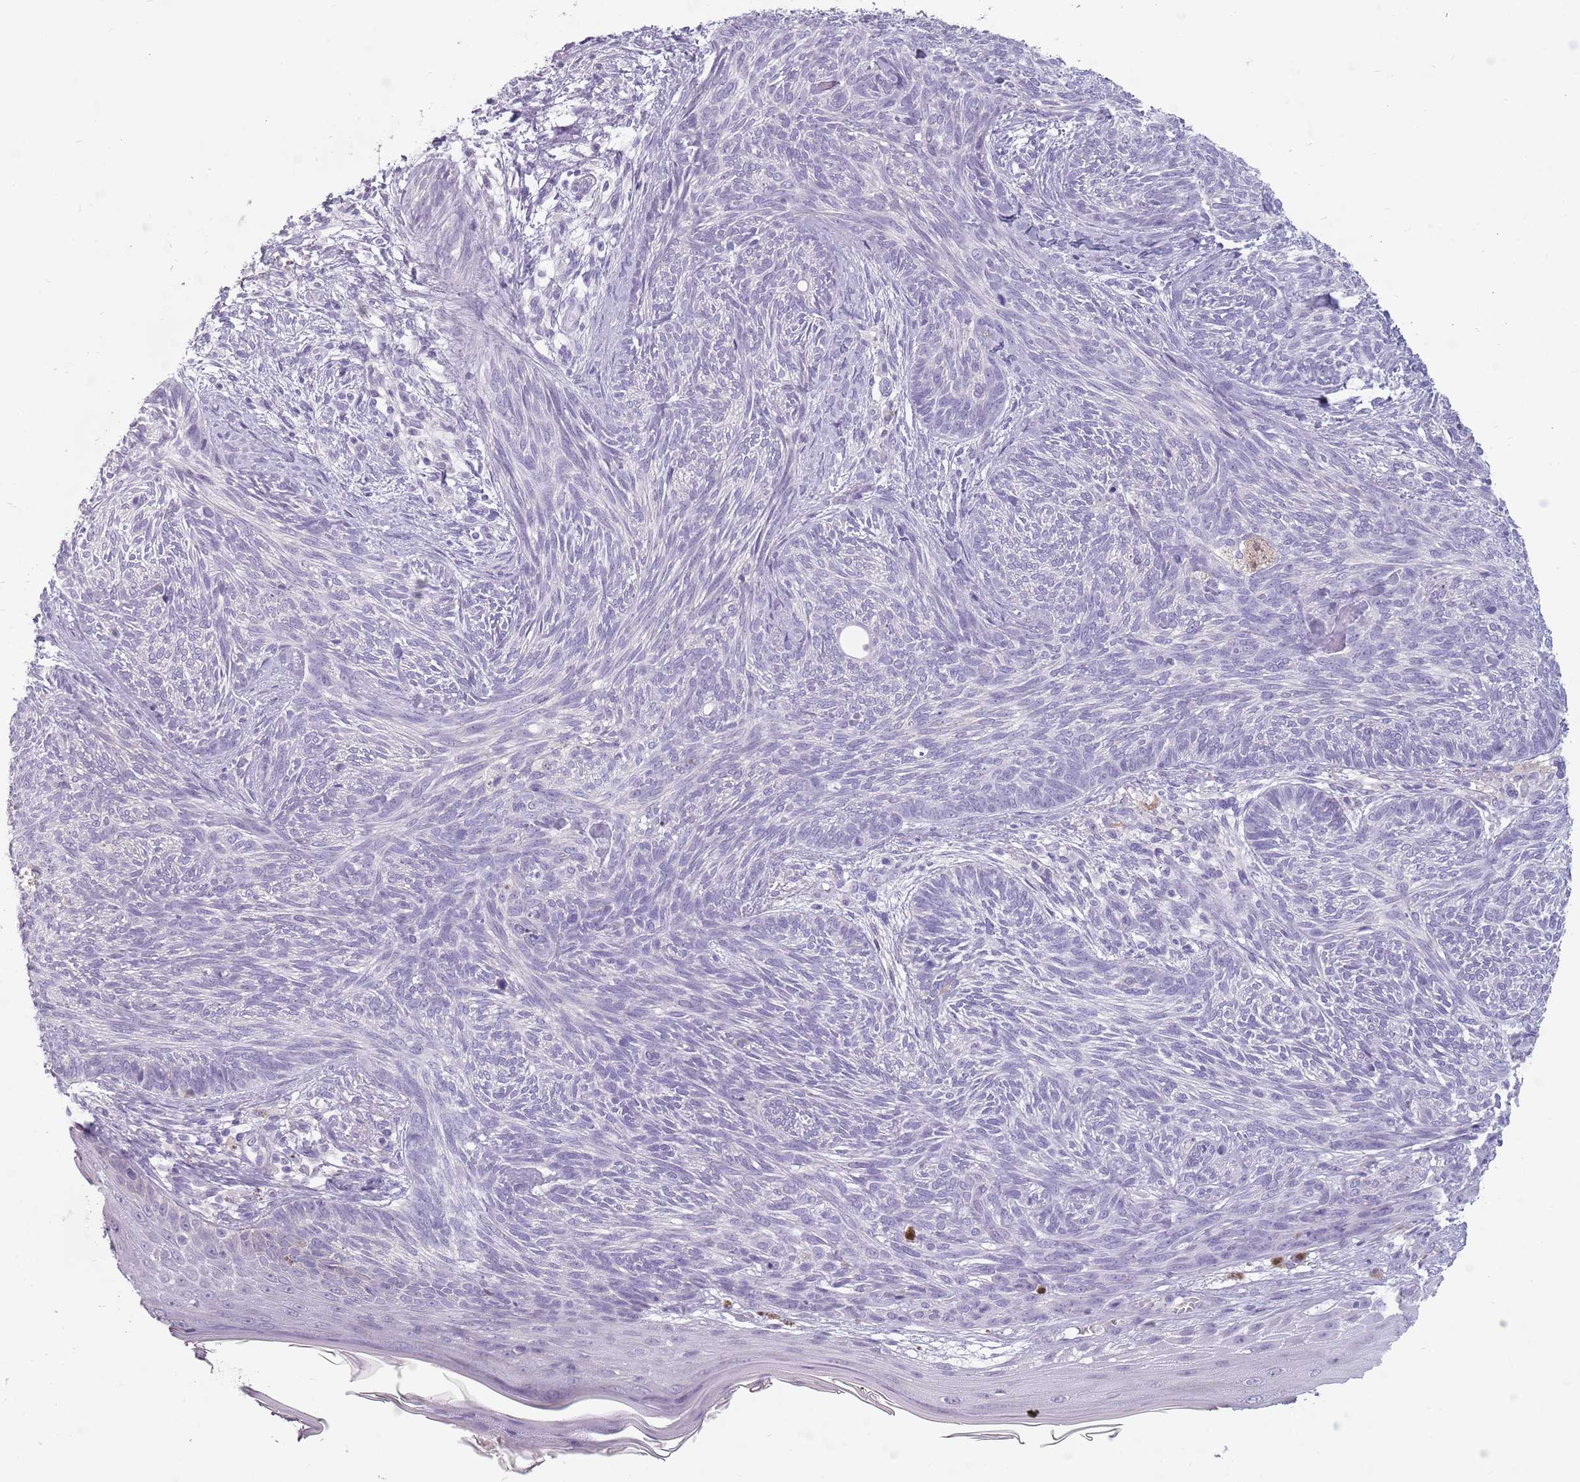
{"staining": {"intensity": "negative", "quantity": "none", "location": "none"}, "tissue": "skin cancer", "cell_type": "Tumor cells", "image_type": "cancer", "snomed": [{"axis": "morphology", "description": "Basal cell carcinoma"}, {"axis": "topography", "description": "Skin"}], "caption": "Immunohistochemistry histopathology image of neoplastic tissue: basal cell carcinoma (skin) stained with DAB reveals no significant protein staining in tumor cells.", "gene": "CEP19", "patient": {"sex": "male", "age": 73}}